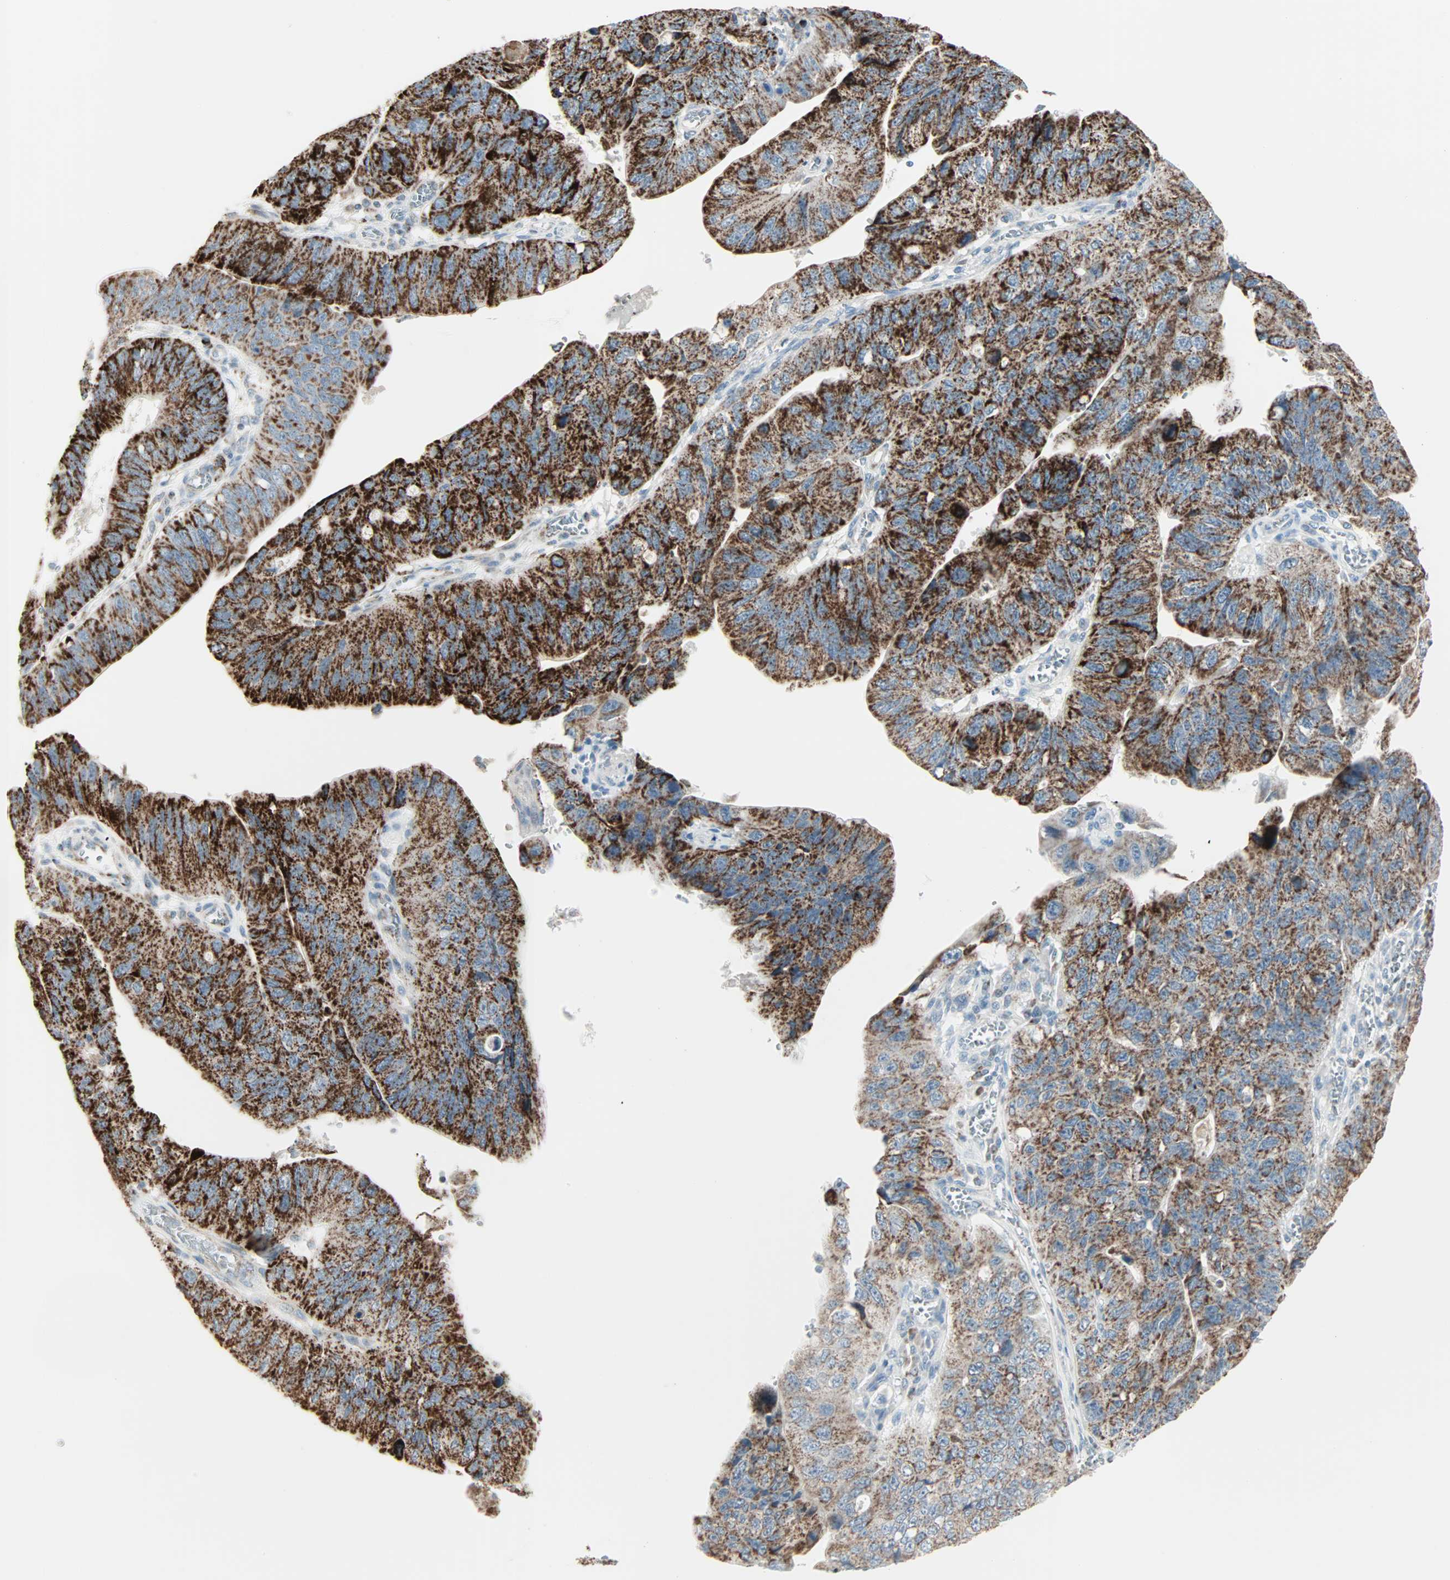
{"staining": {"intensity": "strong", "quantity": ">75%", "location": "cytoplasmic/membranous"}, "tissue": "stomach cancer", "cell_type": "Tumor cells", "image_type": "cancer", "snomed": [{"axis": "morphology", "description": "Adenocarcinoma, NOS"}, {"axis": "topography", "description": "Stomach"}], "caption": "High-power microscopy captured an immunohistochemistry (IHC) micrograph of stomach cancer (adenocarcinoma), revealing strong cytoplasmic/membranous staining in approximately >75% of tumor cells.", "gene": "IDH2", "patient": {"sex": "male", "age": 59}}